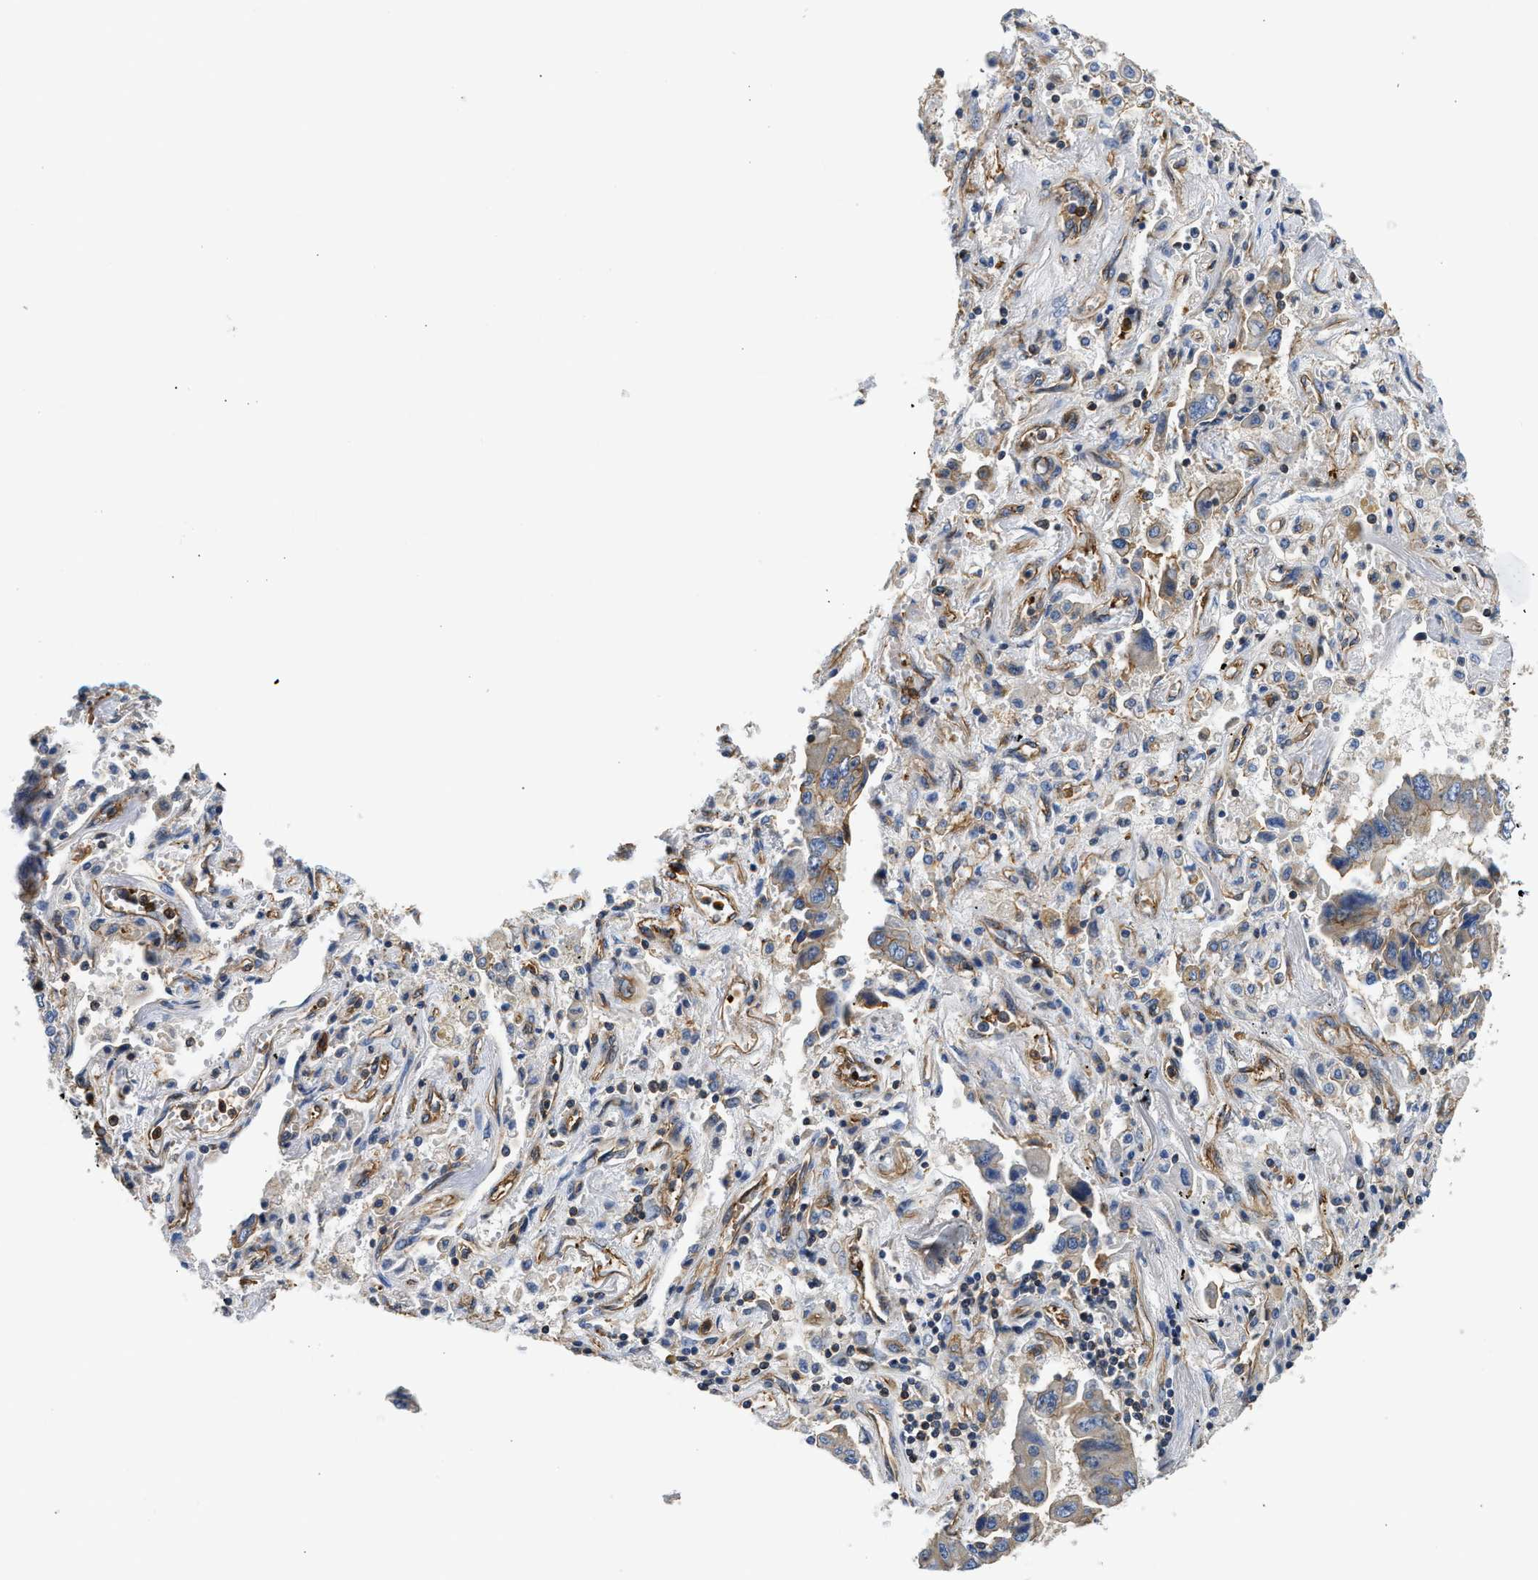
{"staining": {"intensity": "weak", "quantity": "<25%", "location": "cytoplasmic/membranous"}, "tissue": "lung cancer", "cell_type": "Tumor cells", "image_type": "cancer", "snomed": [{"axis": "morphology", "description": "Adenocarcinoma, NOS"}, {"axis": "topography", "description": "Lung"}], "caption": "Lung cancer (adenocarcinoma) was stained to show a protein in brown. There is no significant expression in tumor cells.", "gene": "SAMD9L", "patient": {"sex": "female", "age": 65}}